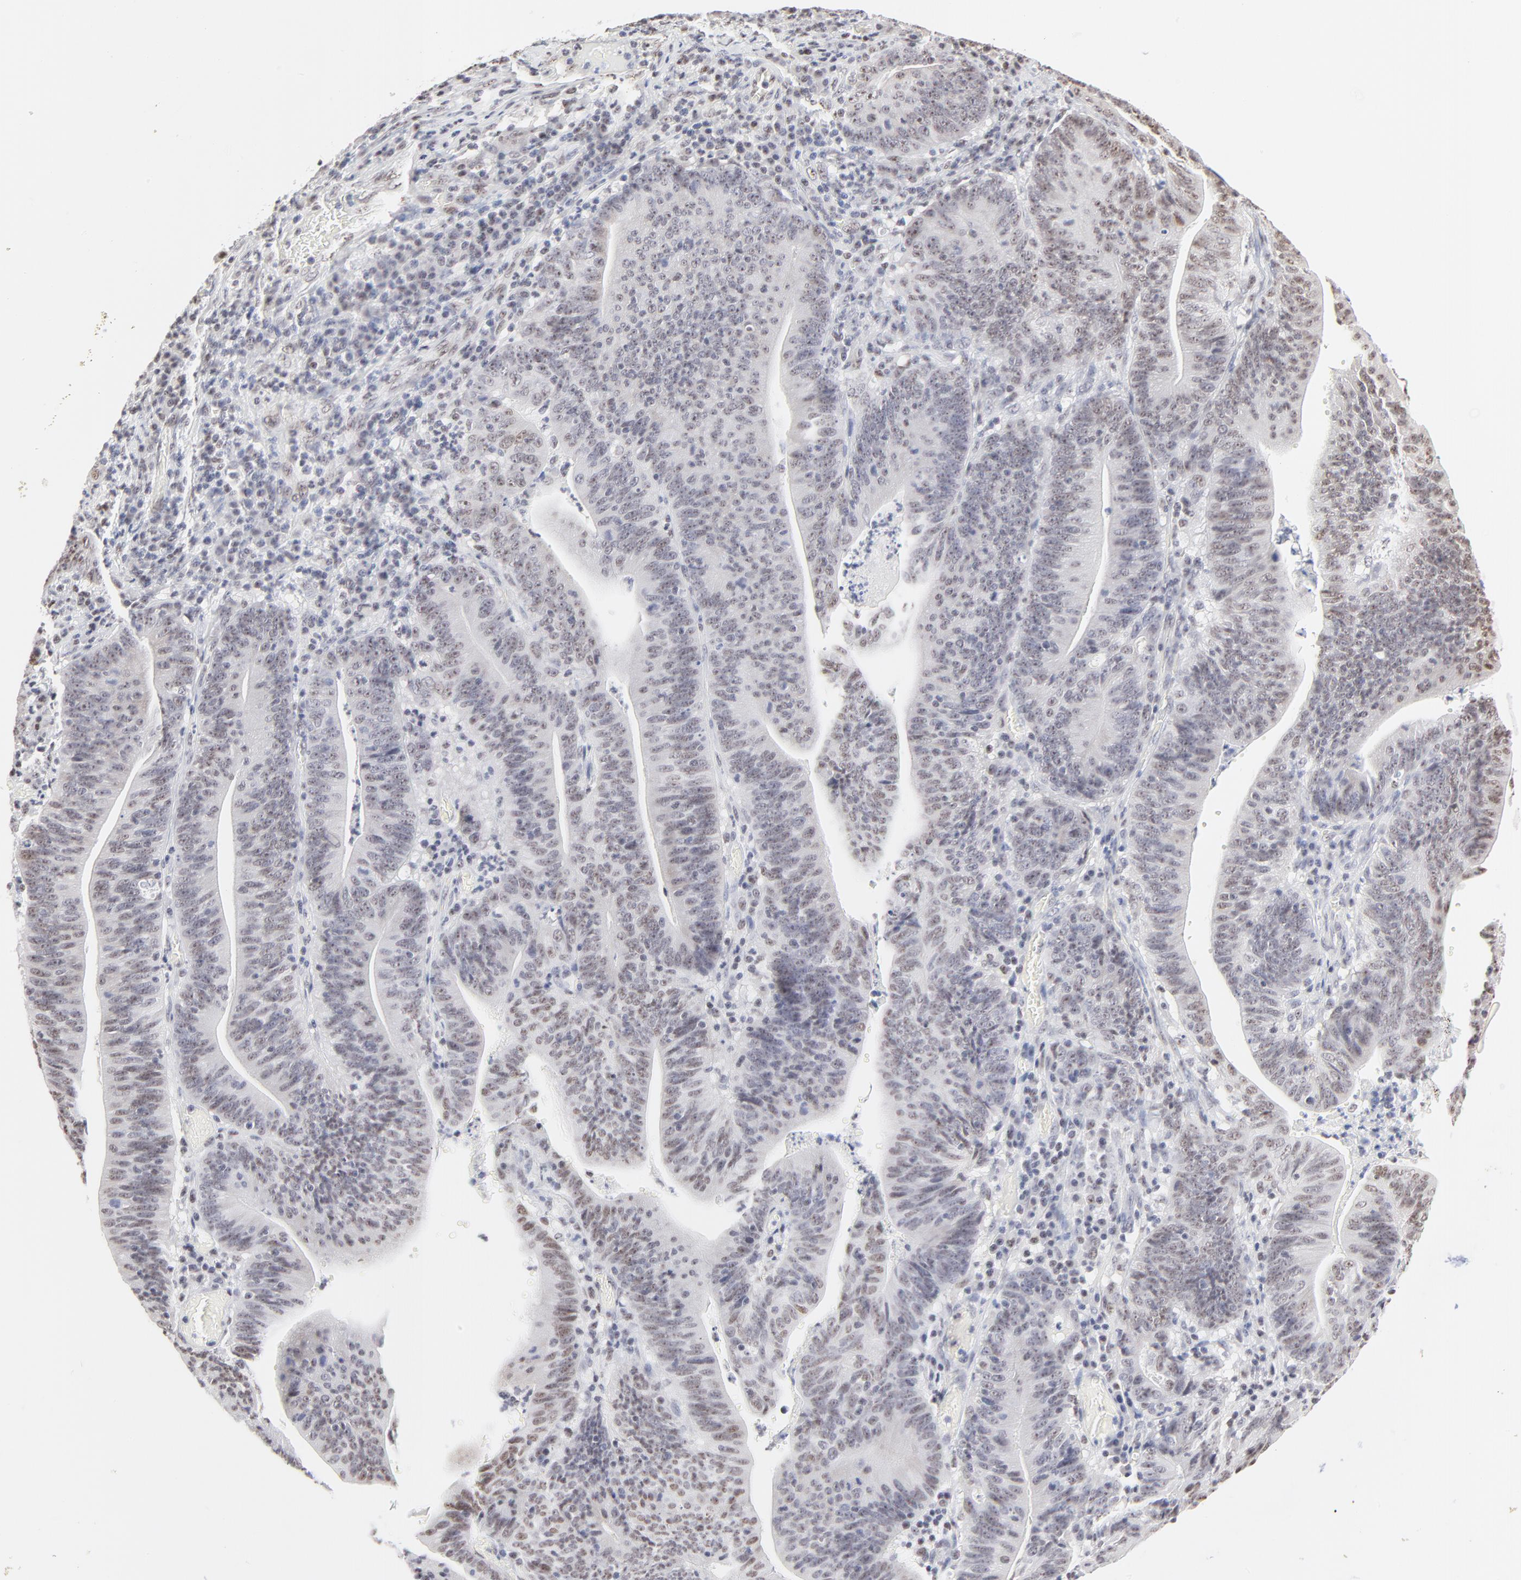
{"staining": {"intensity": "weak", "quantity": "<25%", "location": "nuclear"}, "tissue": "stomach cancer", "cell_type": "Tumor cells", "image_type": "cancer", "snomed": [{"axis": "morphology", "description": "Adenocarcinoma, NOS"}, {"axis": "topography", "description": "Stomach, lower"}], "caption": "Immunohistochemical staining of stomach cancer (adenocarcinoma) shows no significant positivity in tumor cells.", "gene": "NFIL3", "patient": {"sex": "female", "age": 86}}